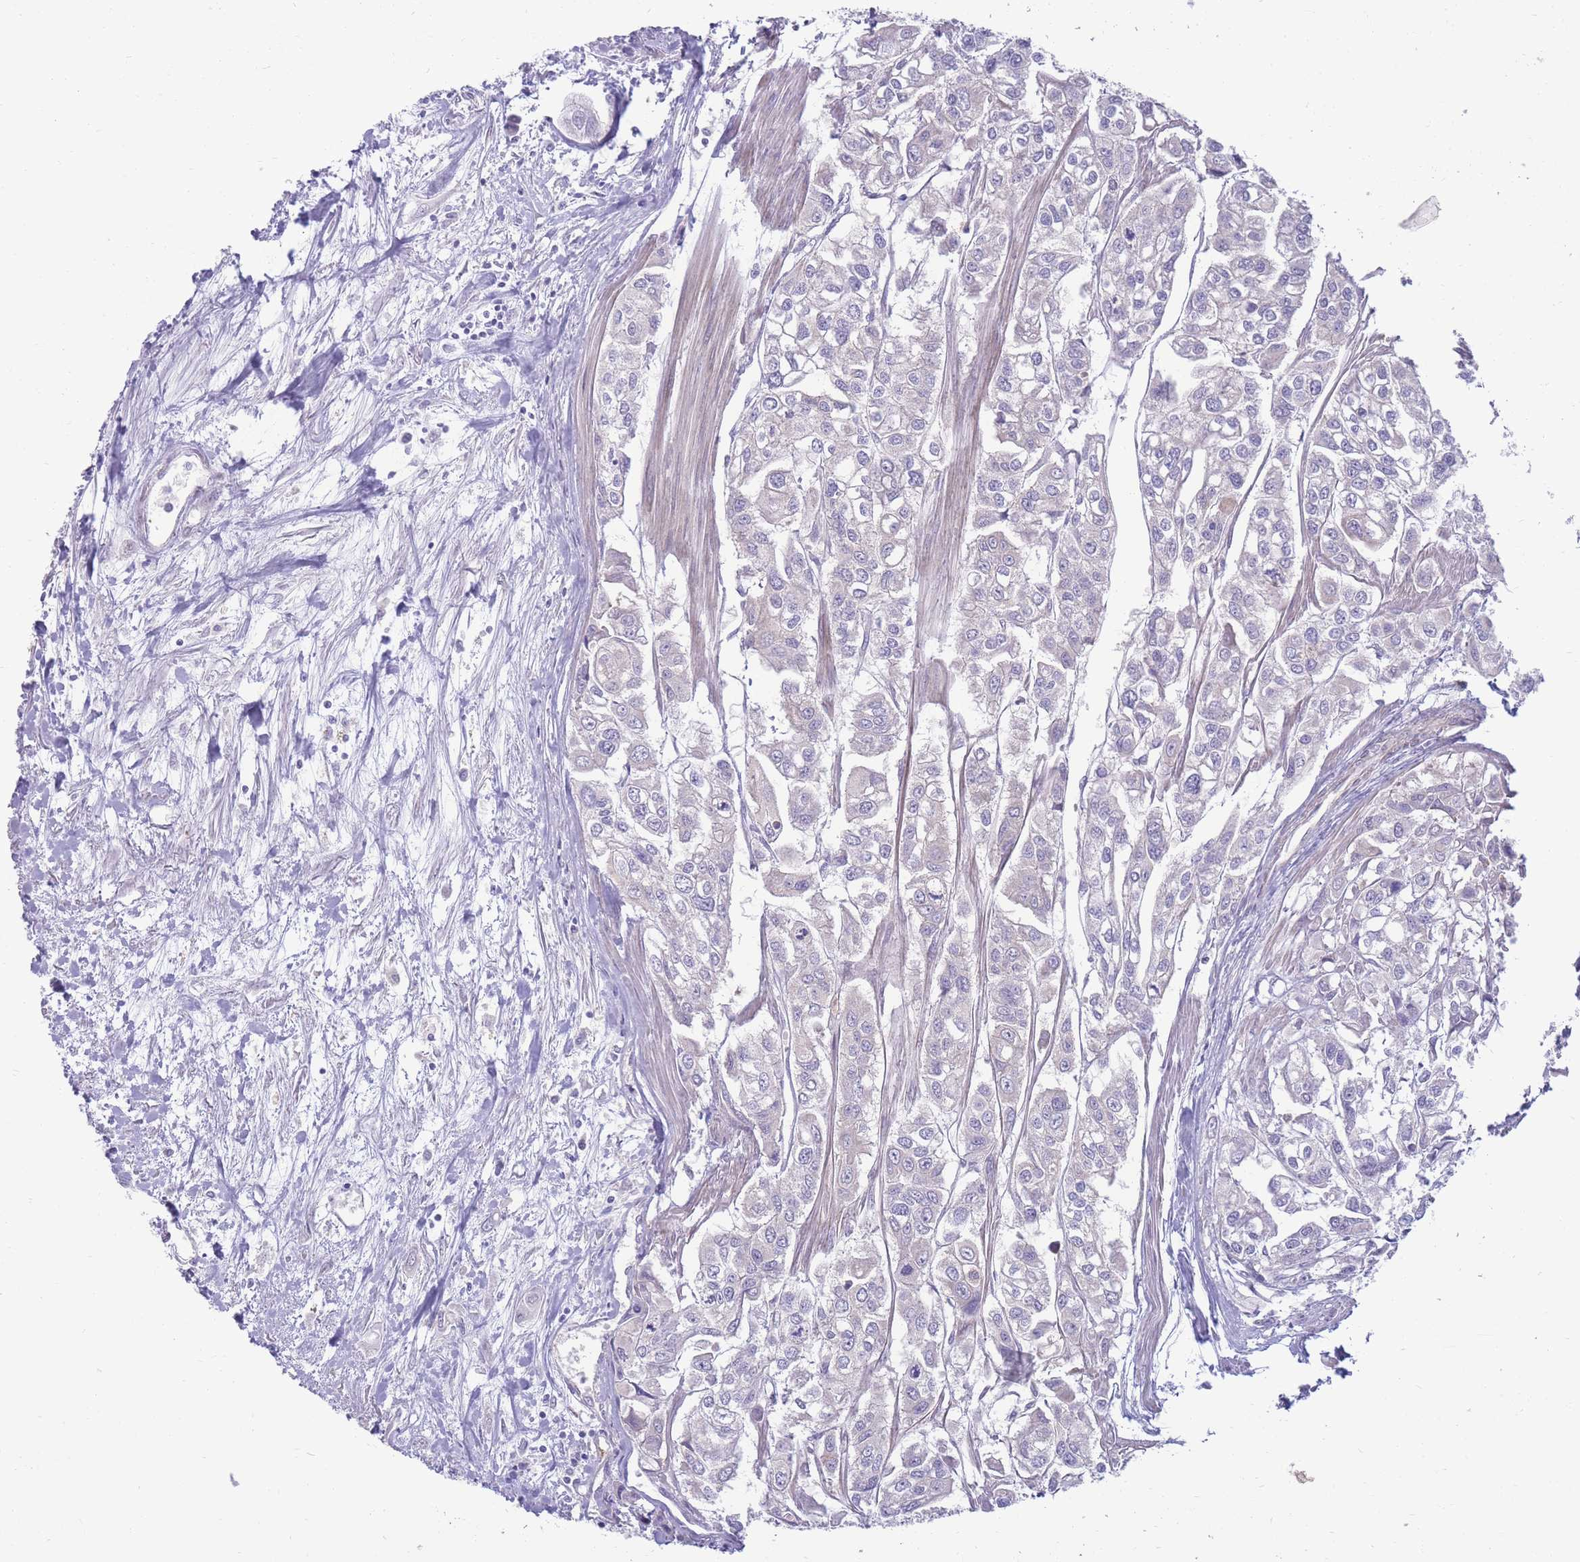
{"staining": {"intensity": "negative", "quantity": "none", "location": "none"}, "tissue": "urothelial cancer", "cell_type": "Tumor cells", "image_type": "cancer", "snomed": [{"axis": "morphology", "description": "Urothelial carcinoma, High grade"}, {"axis": "topography", "description": "Urinary bladder"}], "caption": "Tumor cells are negative for protein expression in human high-grade urothelial carcinoma.", "gene": "RGS11", "patient": {"sex": "male", "age": 67}}